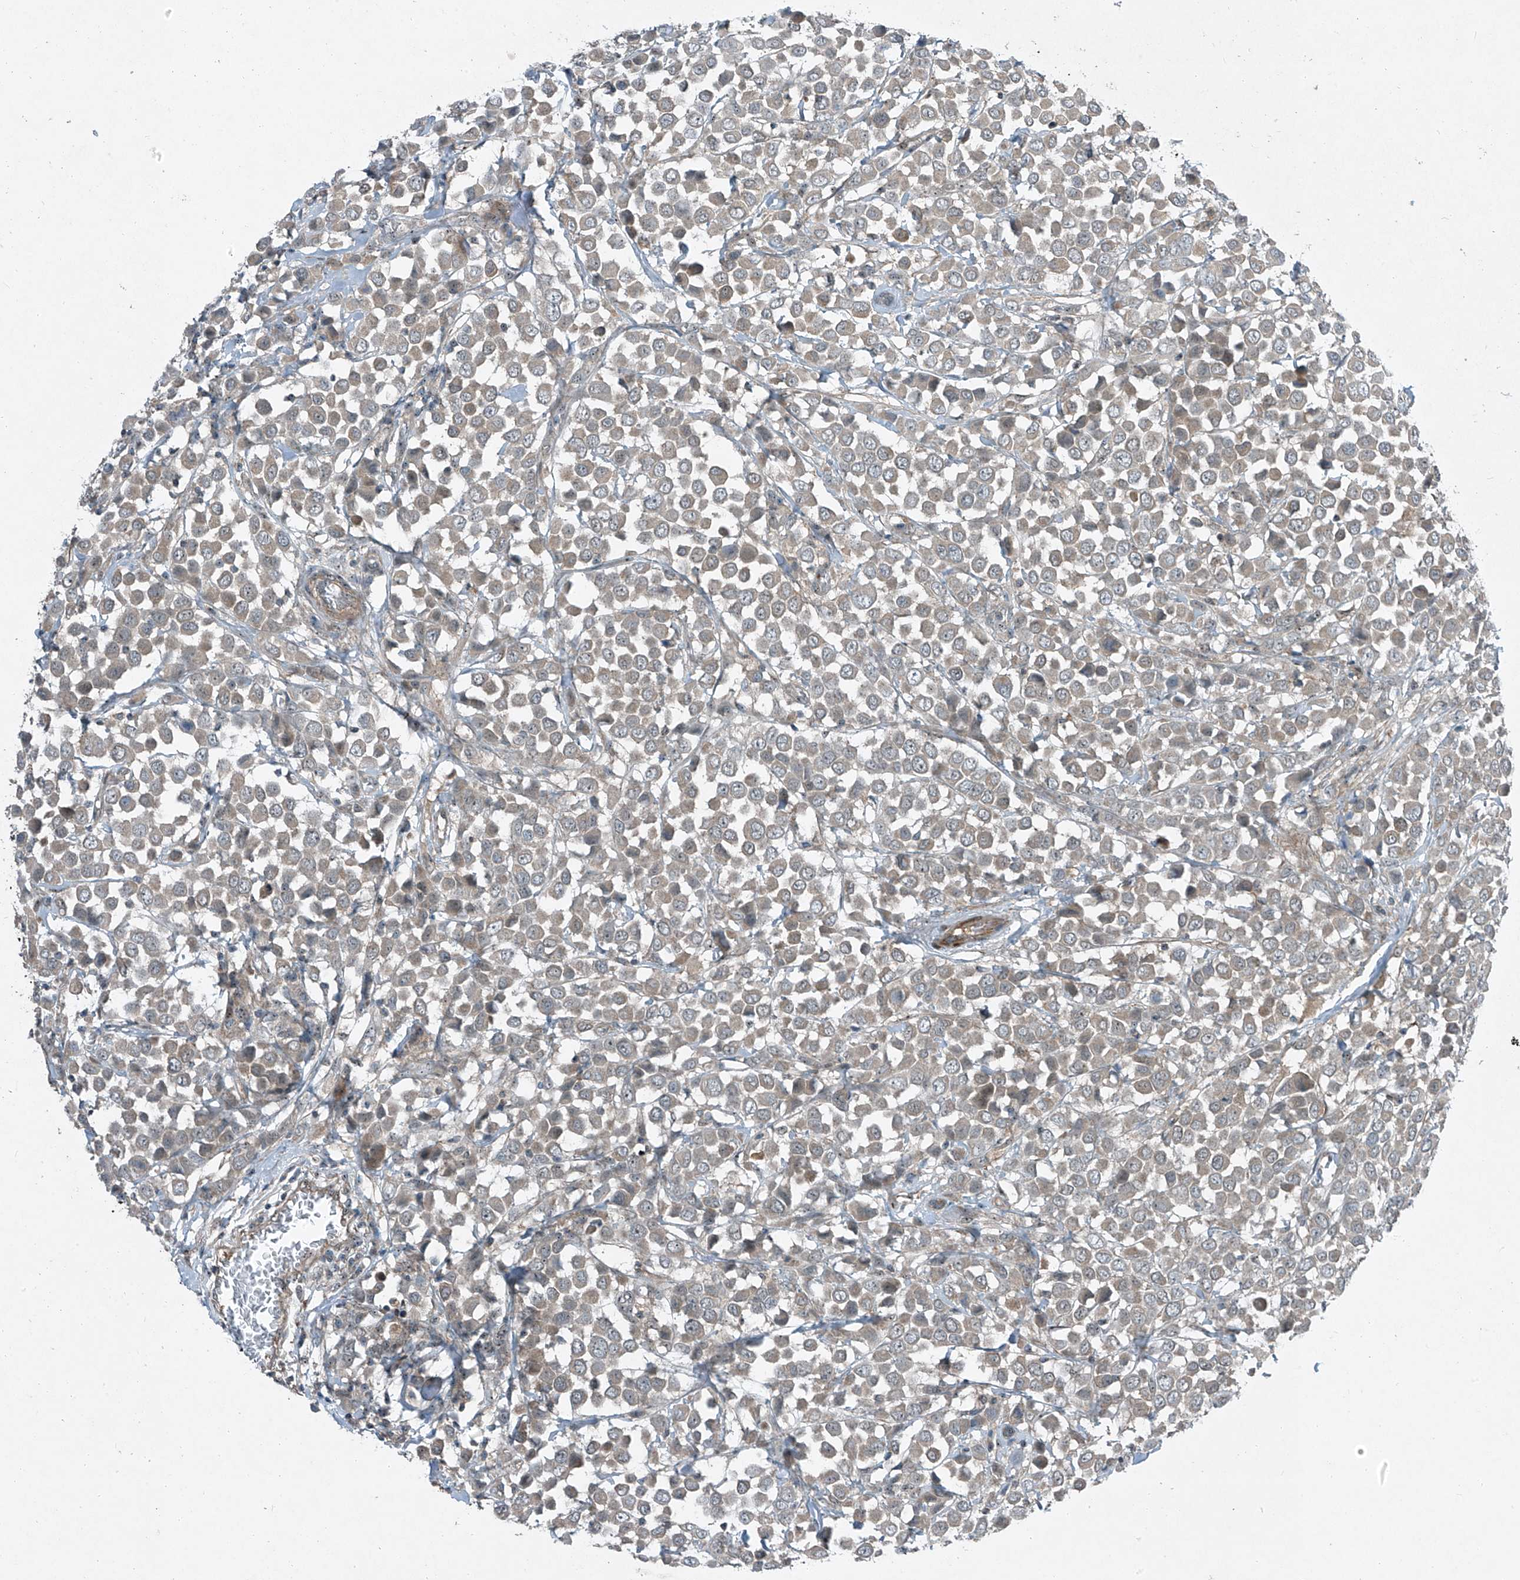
{"staining": {"intensity": "weak", "quantity": "<25%", "location": "cytoplasmic/membranous"}, "tissue": "breast cancer", "cell_type": "Tumor cells", "image_type": "cancer", "snomed": [{"axis": "morphology", "description": "Duct carcinoma"}, {"axis": "topography", "description": "Breast"}], "caption": "Tumor cells show no significant staining in breast intraductal carcinoma. Brightfield microscopy of immunohistochemistry (IHC) stained with DAB (brown) and hematoxylin (blue), captured at high magnification.", "gene": "PPCS", "patient": {"sex": "female", "age": 61}}